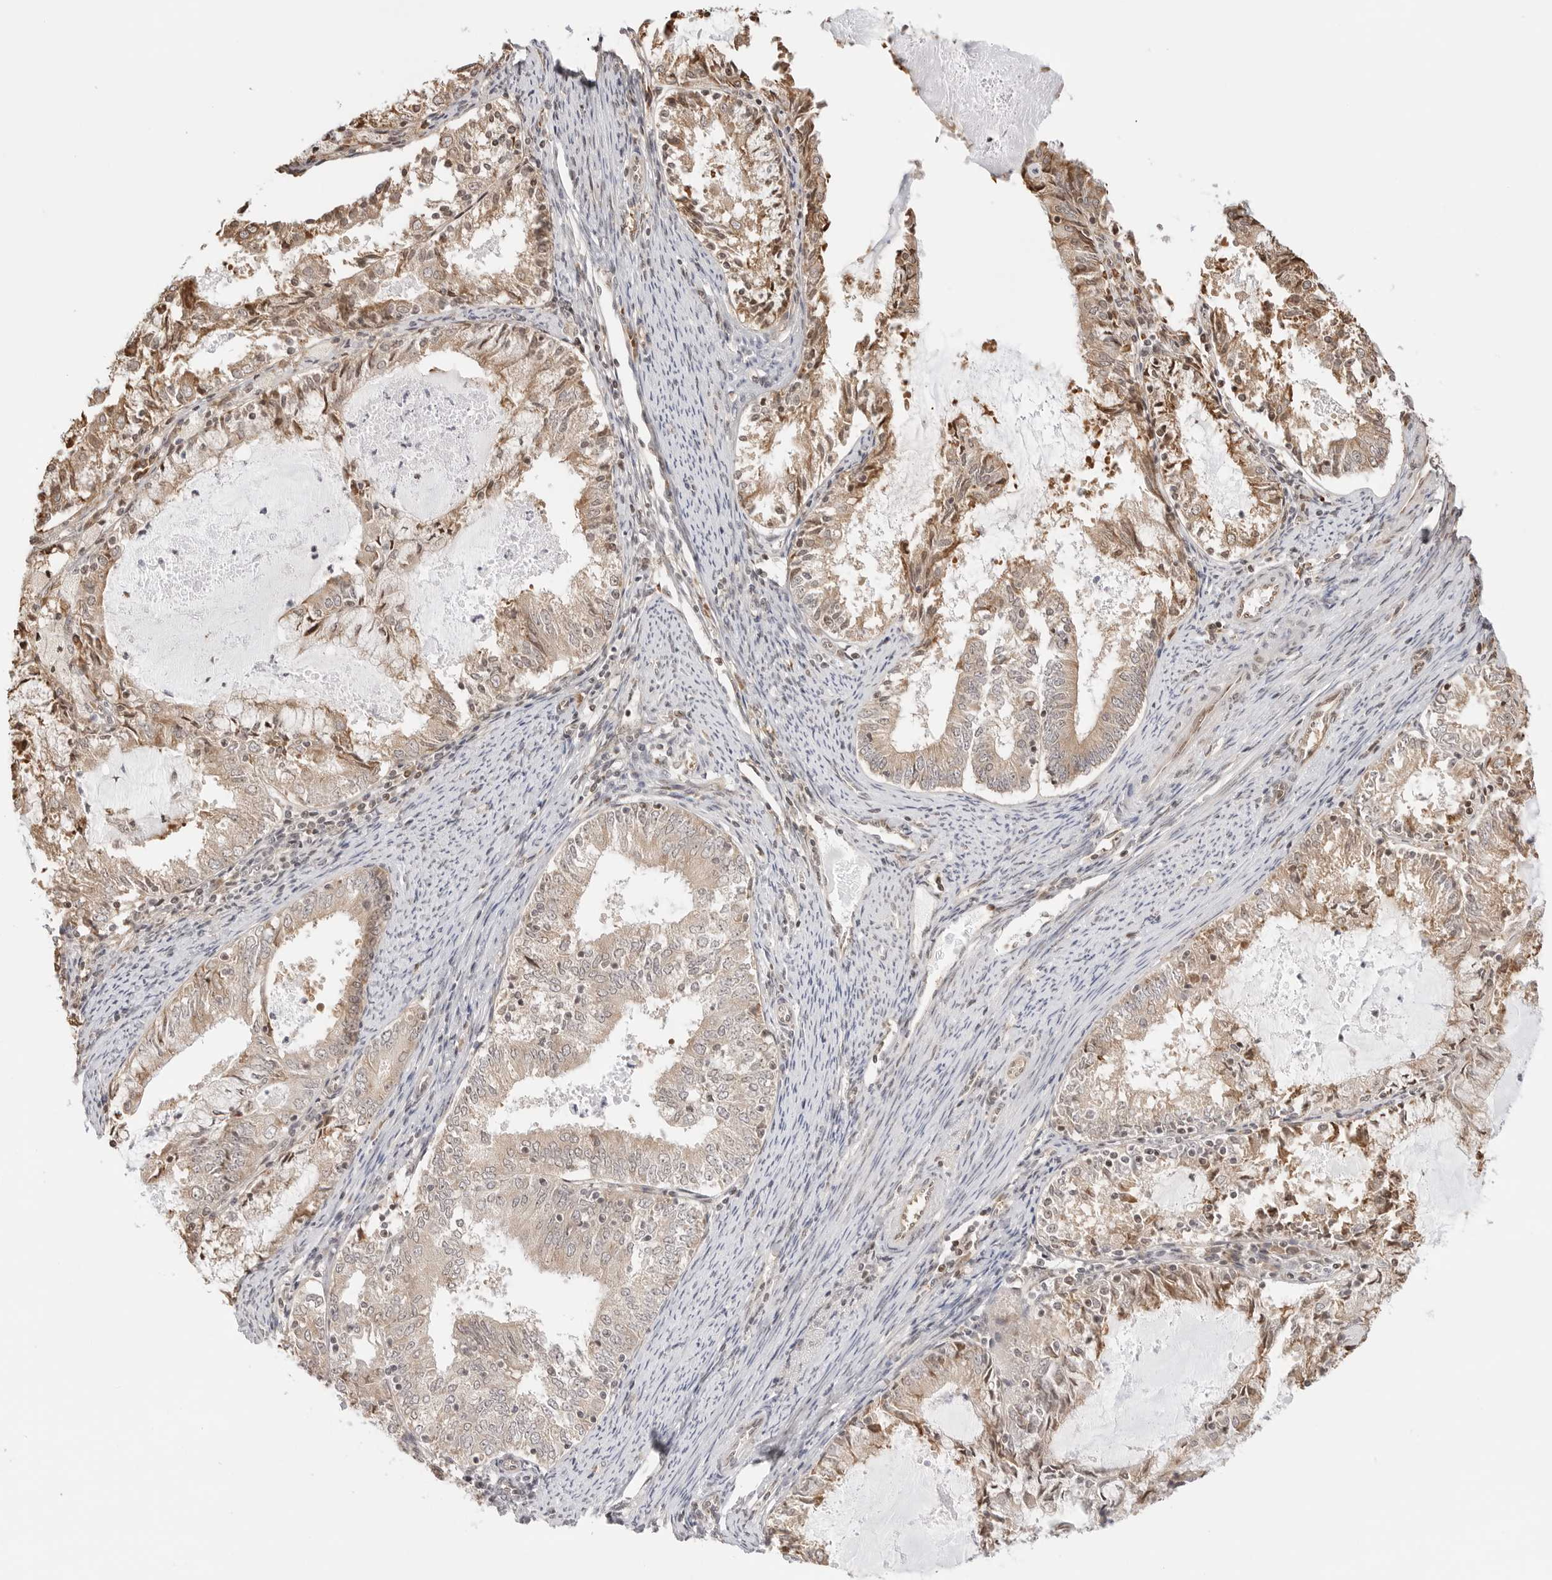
{"staining": {"intensity": "weak", "quantity": ">75%", "location": "cytoplasmic/membranous"}, "tissue": "endometrial cancer", "cell_type": "Tumor cells", "image_type": "cancer", "snomed": [{"axis": "morphology", "description": "Adenocarcinoma, NOS"}, {"axis": "topography", "description": "Endometrium"}], "caption": "Immunohistochemistry photomicrograph of neoplastic tissue: endometrial cancer (adenocarcinoma) stained using IHC displays low levels of weak protein expression localized specifically in the cytoplasmic/membranous of tumor cells, appearing as a cytoplasmic/membranous brown color.", "gene": "FKBP14", "patient": {"sex": "female", "age": 57}}